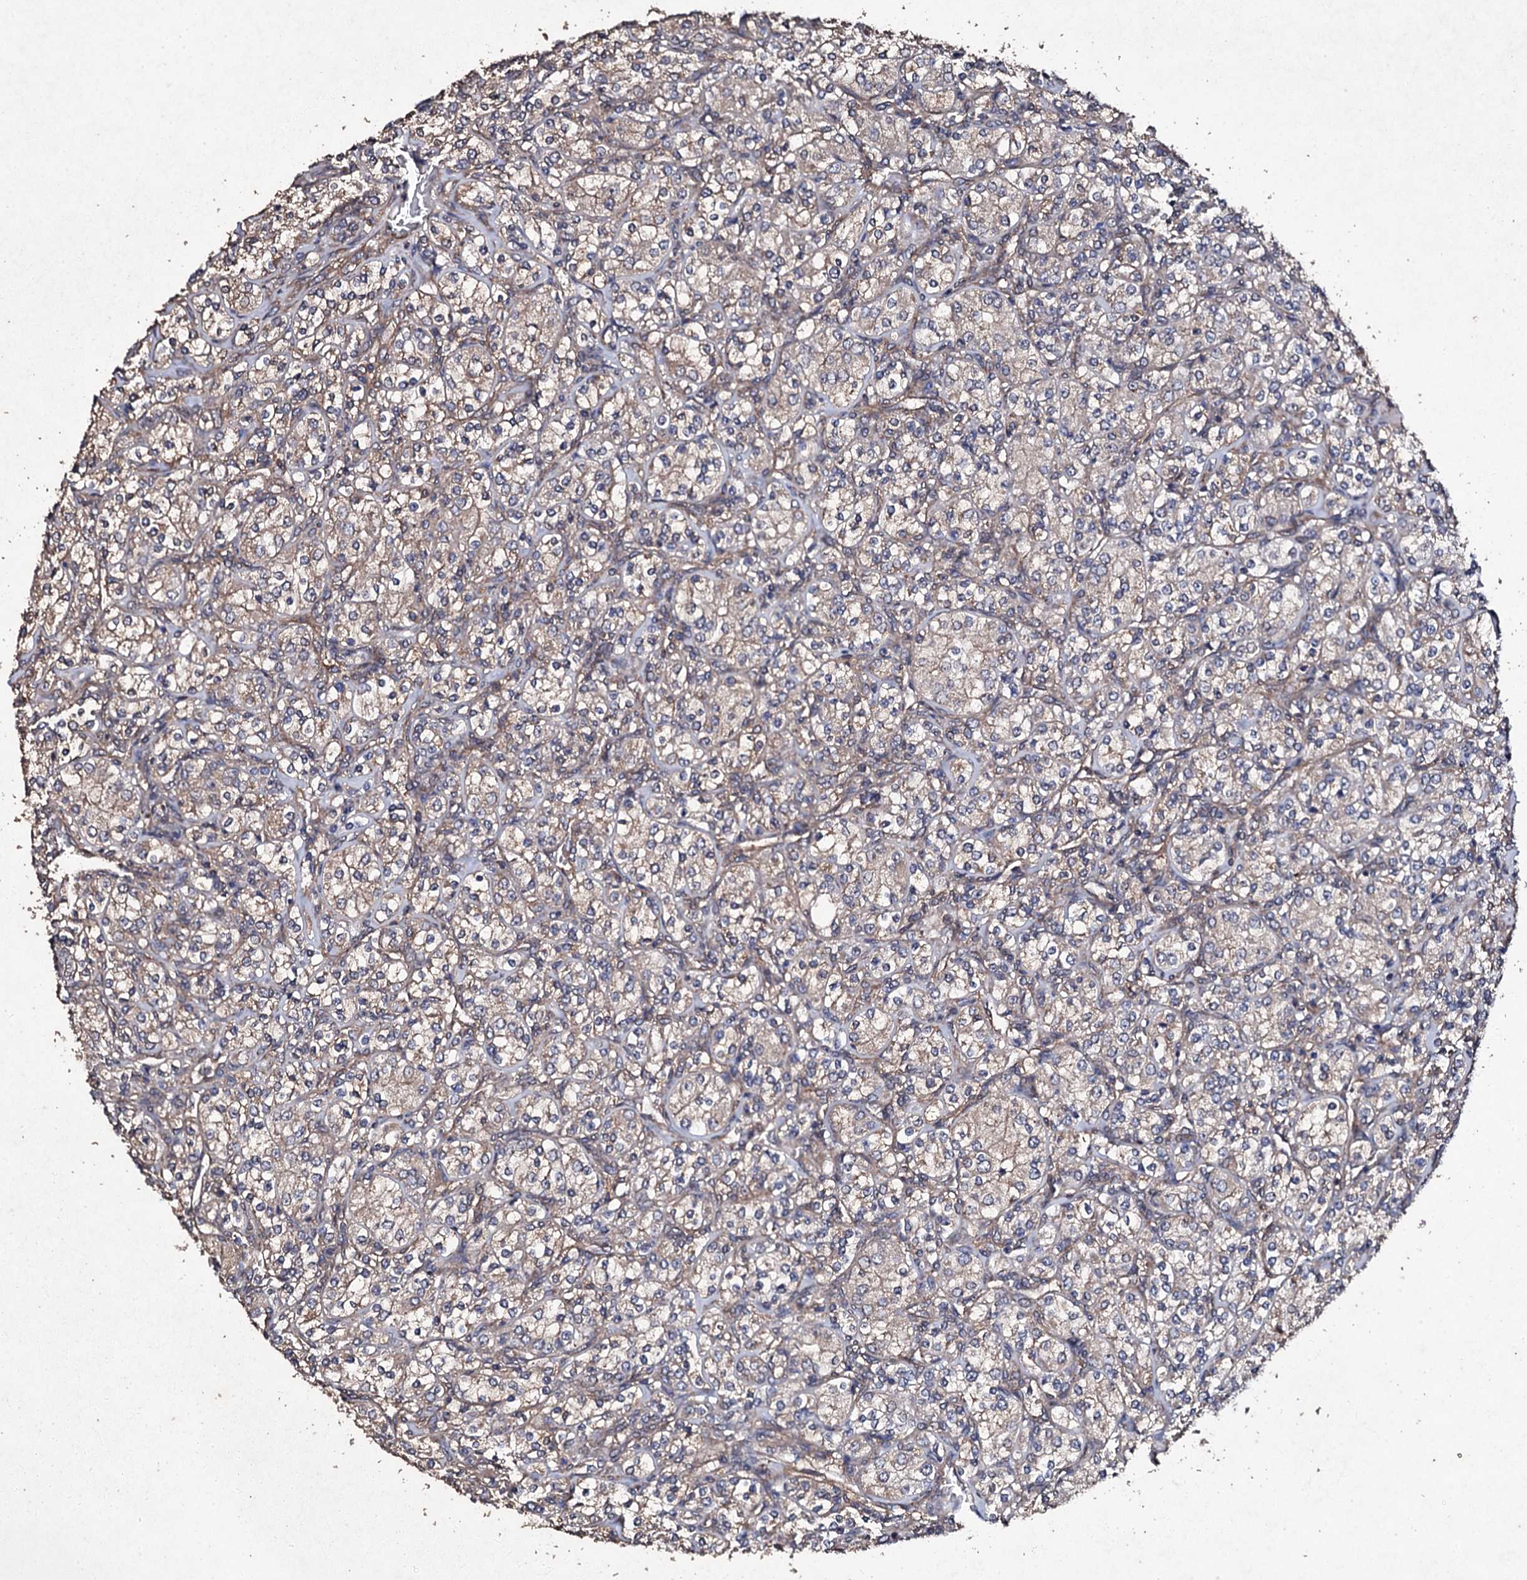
{"staining": {"intensity": "weak", "quantity": ">75%", "location": "cytoplasmic/membranous"}, "tissue": "renal cancer", "cell_type": "Tumor cells", "image_type": "cancer", "snomed": [{"axis": "morphology", "description": "Adenocarcinoma, NOS"}, {"axis": "topography", "description": "Kidney"}], "caption": "Immunohistochemical staining of human renal cancer demonstrates low levels of weak cytoplasmic/membranous protein positivity in about >75% of tumor cells. Nuclei are stained in blue.", "gene": "MOCOS", "patient": {"sex": "male", "age": 77}}